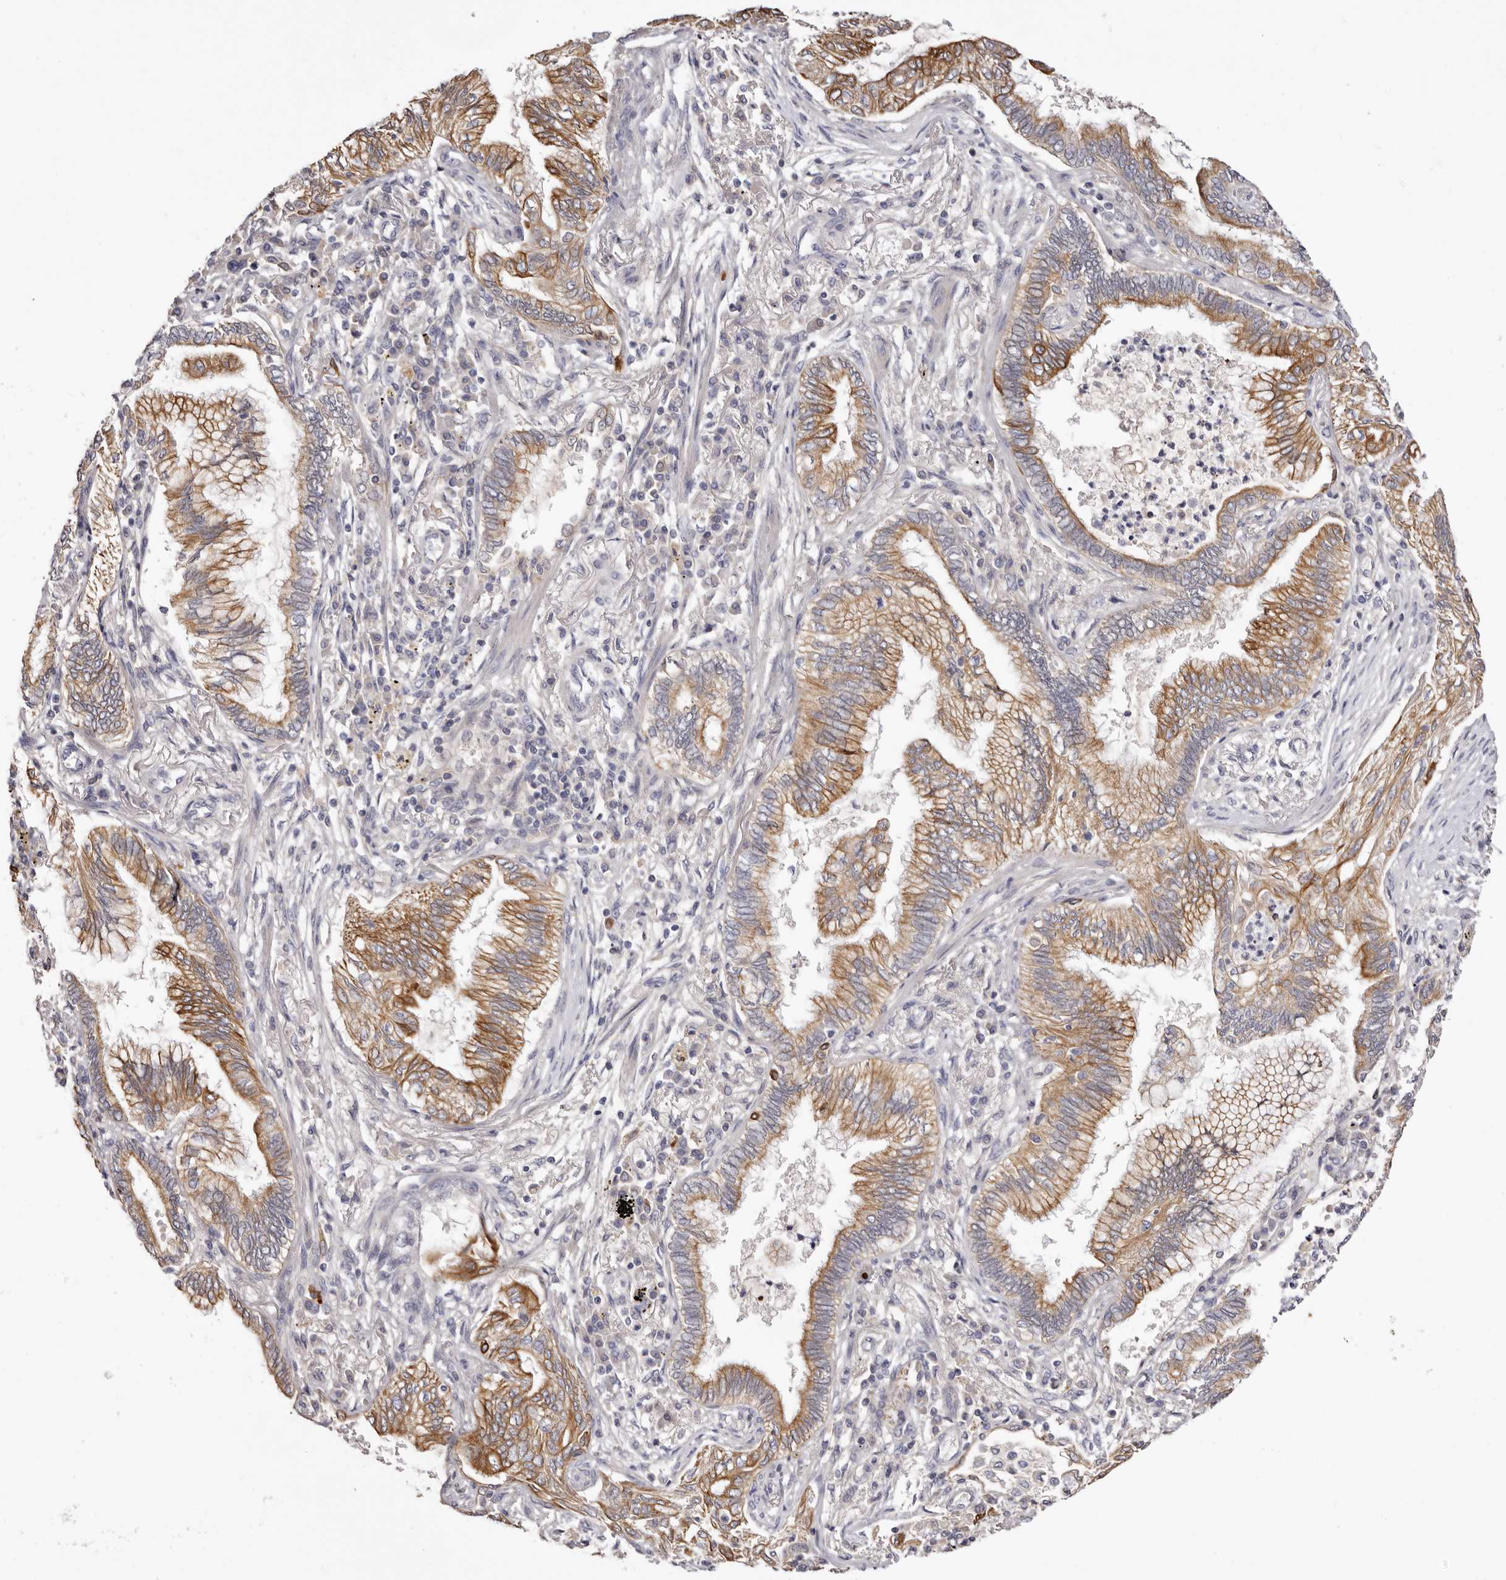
{"staining": {"intensity": "moderate", "quantity": ">75%", "location": "cytoplasmic/membranous"}, "tissue": "bronchus", "cell_type": "Respiratory epithelial cells", "image_type": "normal", "snomed": [{"axis": "morphology", "description": "Normal tissue, NOS"}, {"axis": "morphology", "description": "Adenocarcinoma, NOS"}, {"axis": "topography", "description": "Bronchus"}, {"axis": "topography", "description": "Lung"}], "caption": "A histopathology image of bronchus stained for a protein exhibits moderate cytoplasmic/membranous brown staining in respiratory epithelial cells. The staining was performed using DAB to visualize the protein expression in brown, while the nuclei were stained in blue with hematoxylin (Magnification: 20x).", "gene": "STK16", "patient": {"sex": "female", "age": 70}}